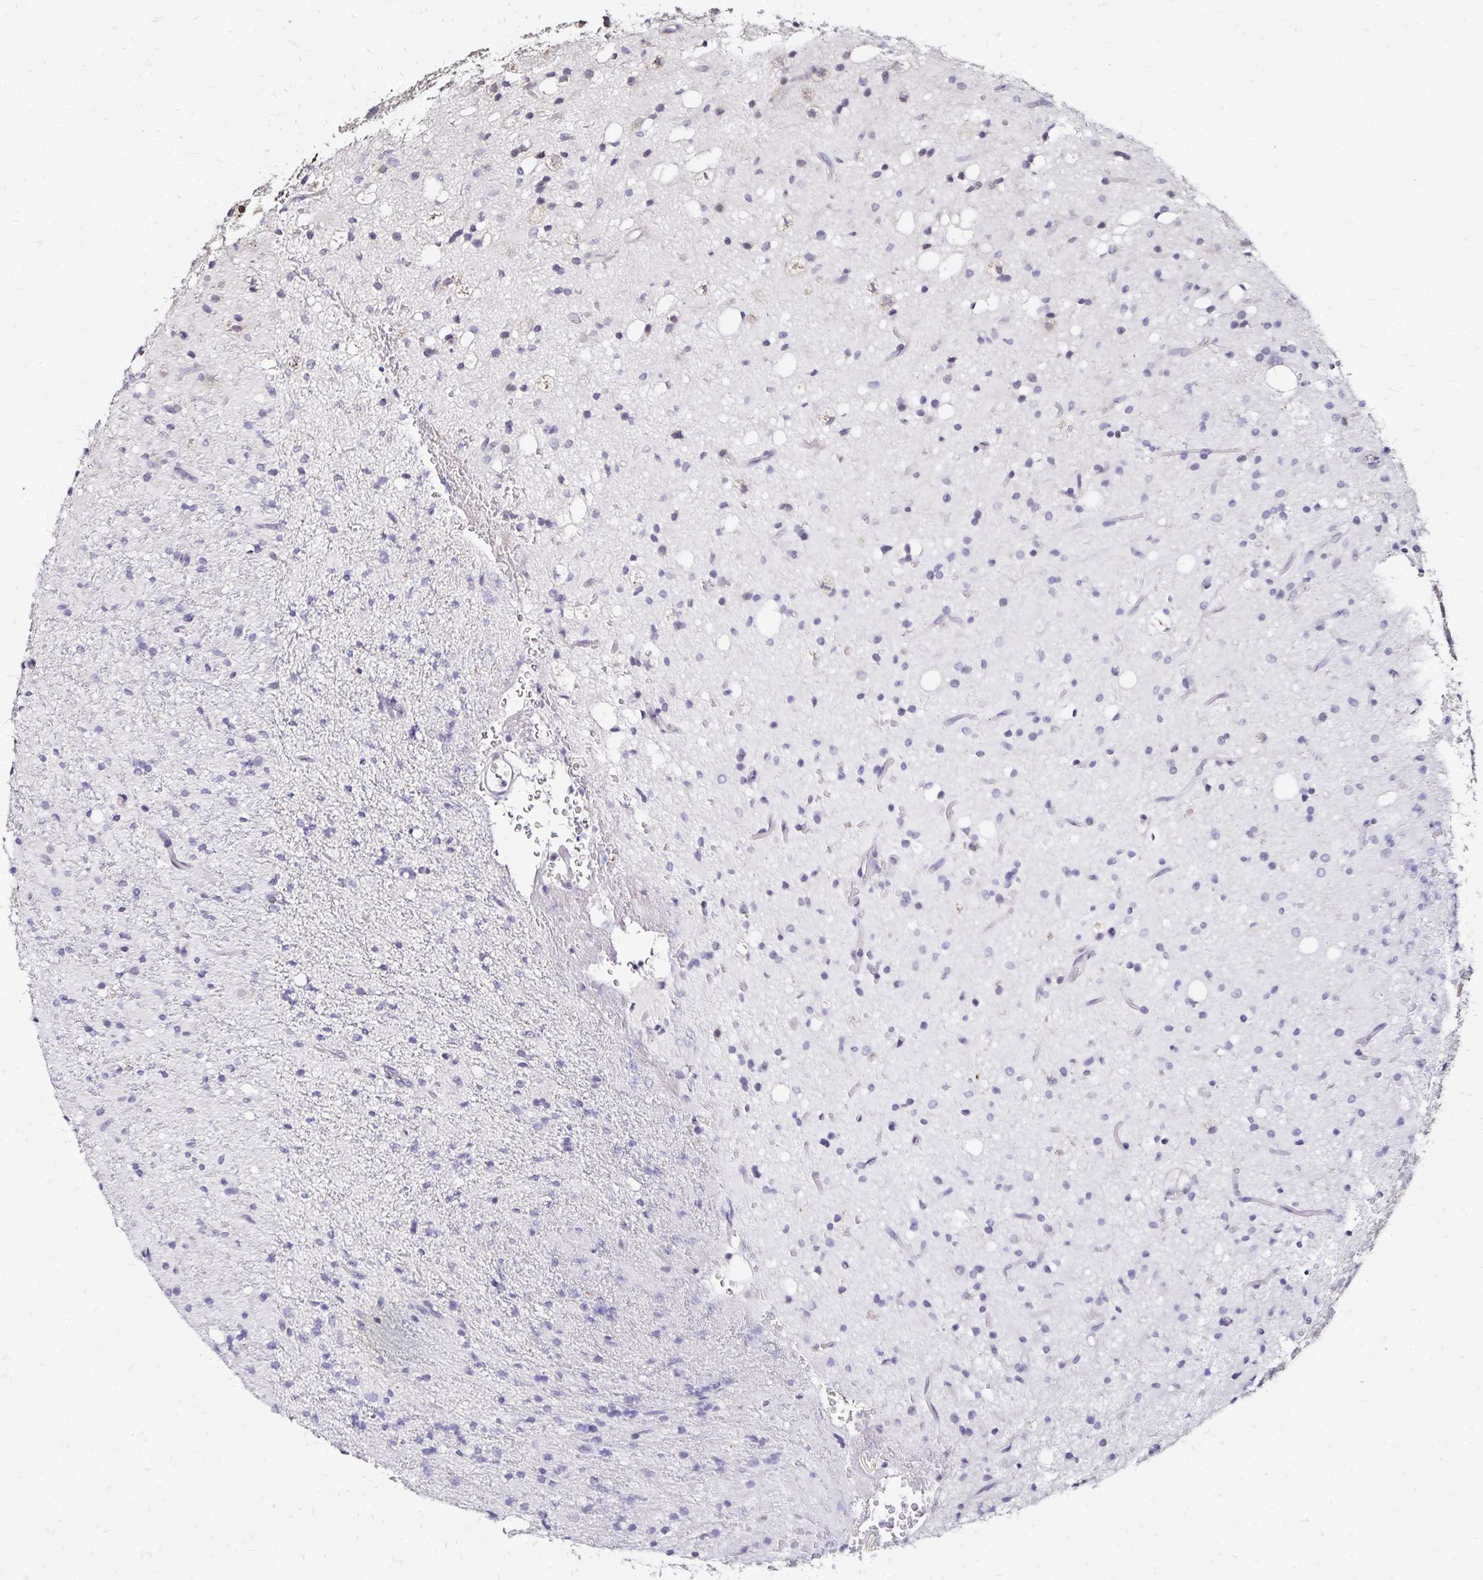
{"staining": {"intensity": "negative", "quantity": "none", "location": "none"}, "tissue": "glioma", "cell_type": "Tumor cells", "image_type": "cancer", "snomed": [{"axis": "morphology", "description": "Glioma, malignant, Low grade"}, {"axis": "topography", "description": "Brain"}], "caption": "Immunohistochemistry of human malignant glioma (low-grade) exhibits no positivity in tumor cells.", "gene": "SLC5A1", "patient": {"sex": "female", "age": 33}}